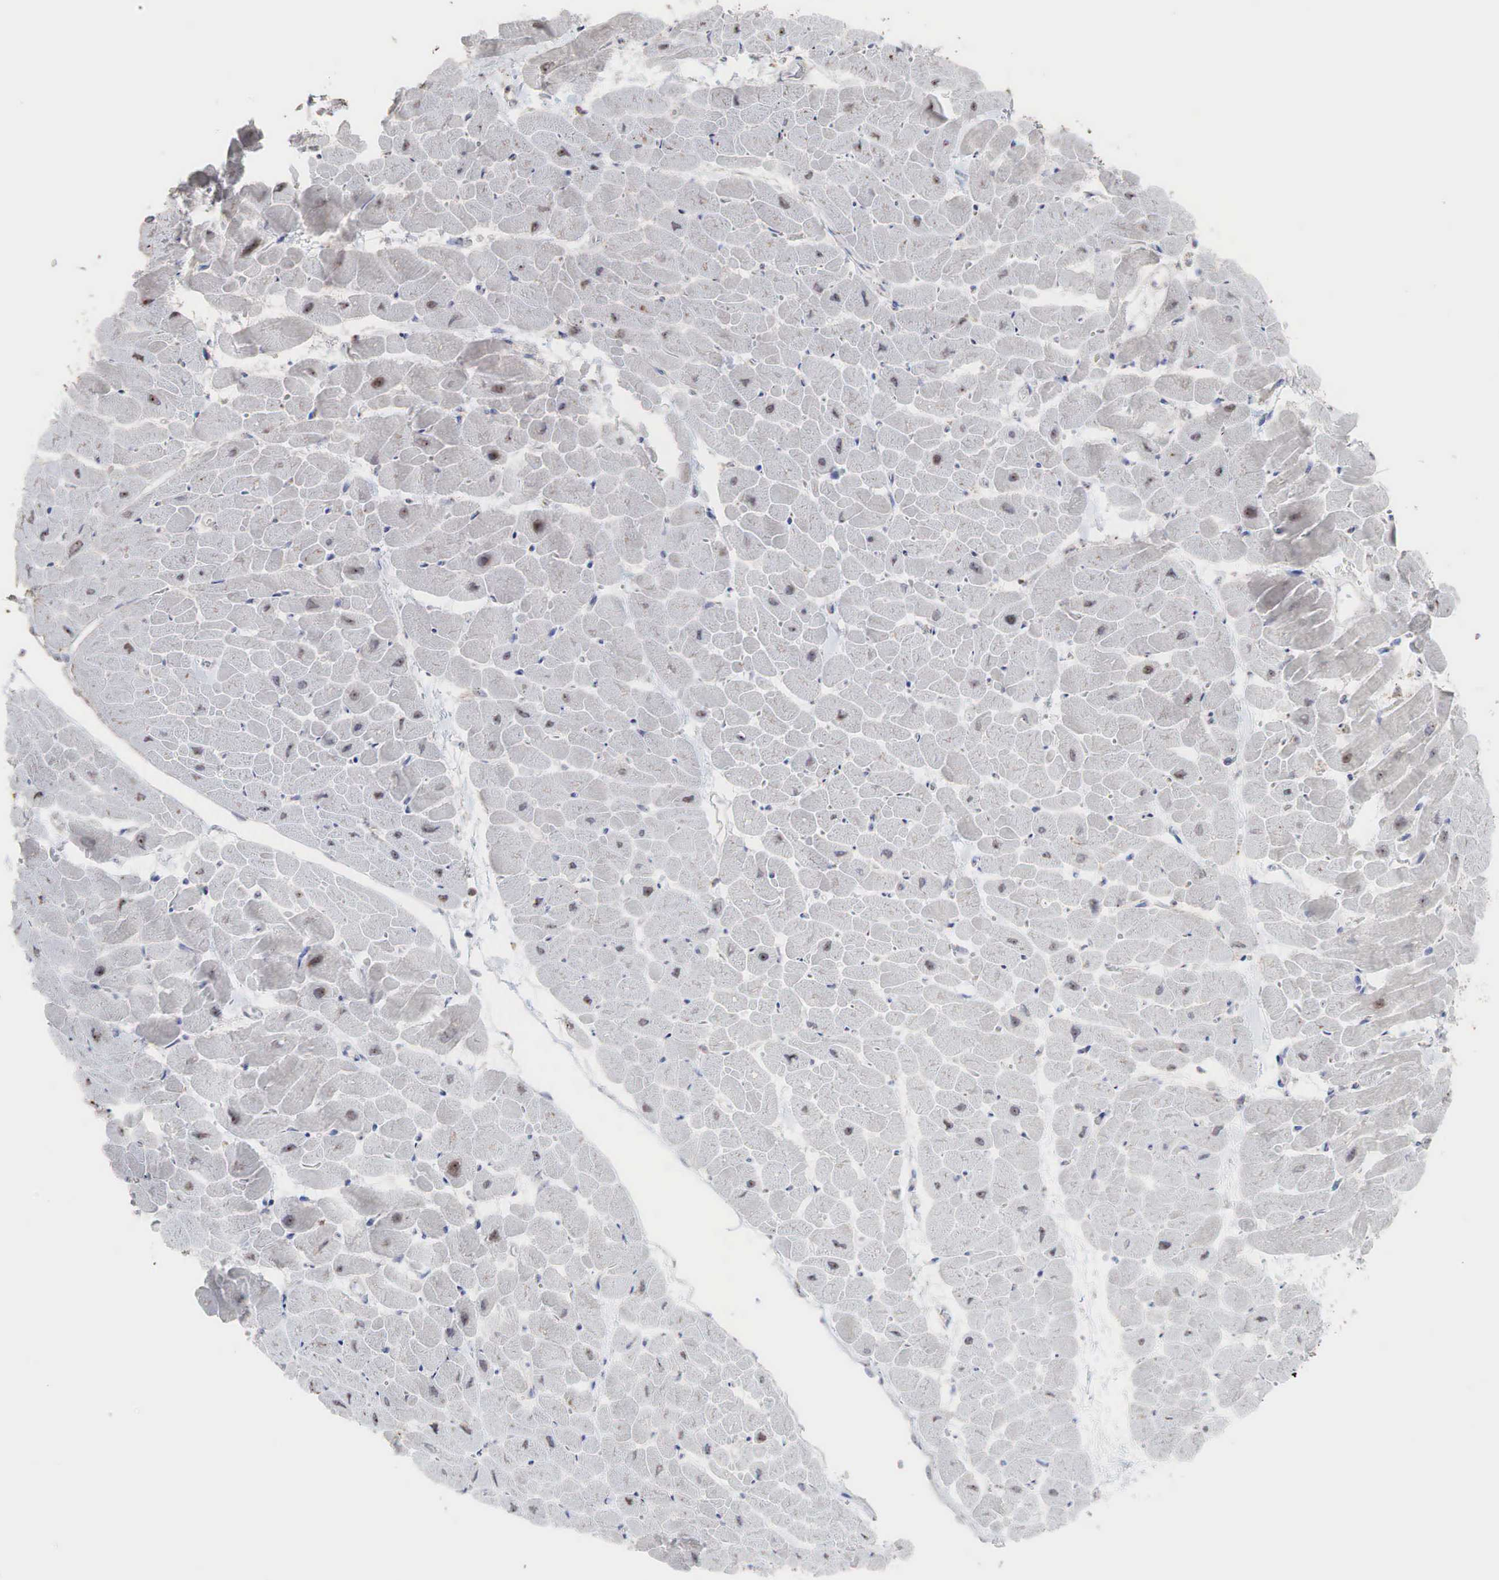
{"staining": {"intensity": "weak", "quantity": "<25%", "location": "cytoplasmic/membranous,nuclear"}, "tissue": "heart muscle", "cell_type": "Cardiomyocytes", "image_type": "normal", "snomed": [{"axis": "morphology", "description": "Normal tissue, NOS"}, {"axis": "topography", "description": "Heart"}], "caption": "Immunohistochemical staining of normal human heart muscle reveals no significant positivity in cardiomyocytes.", "gene": "DKC1", "patient": {"sex": "male", "age": 45}}